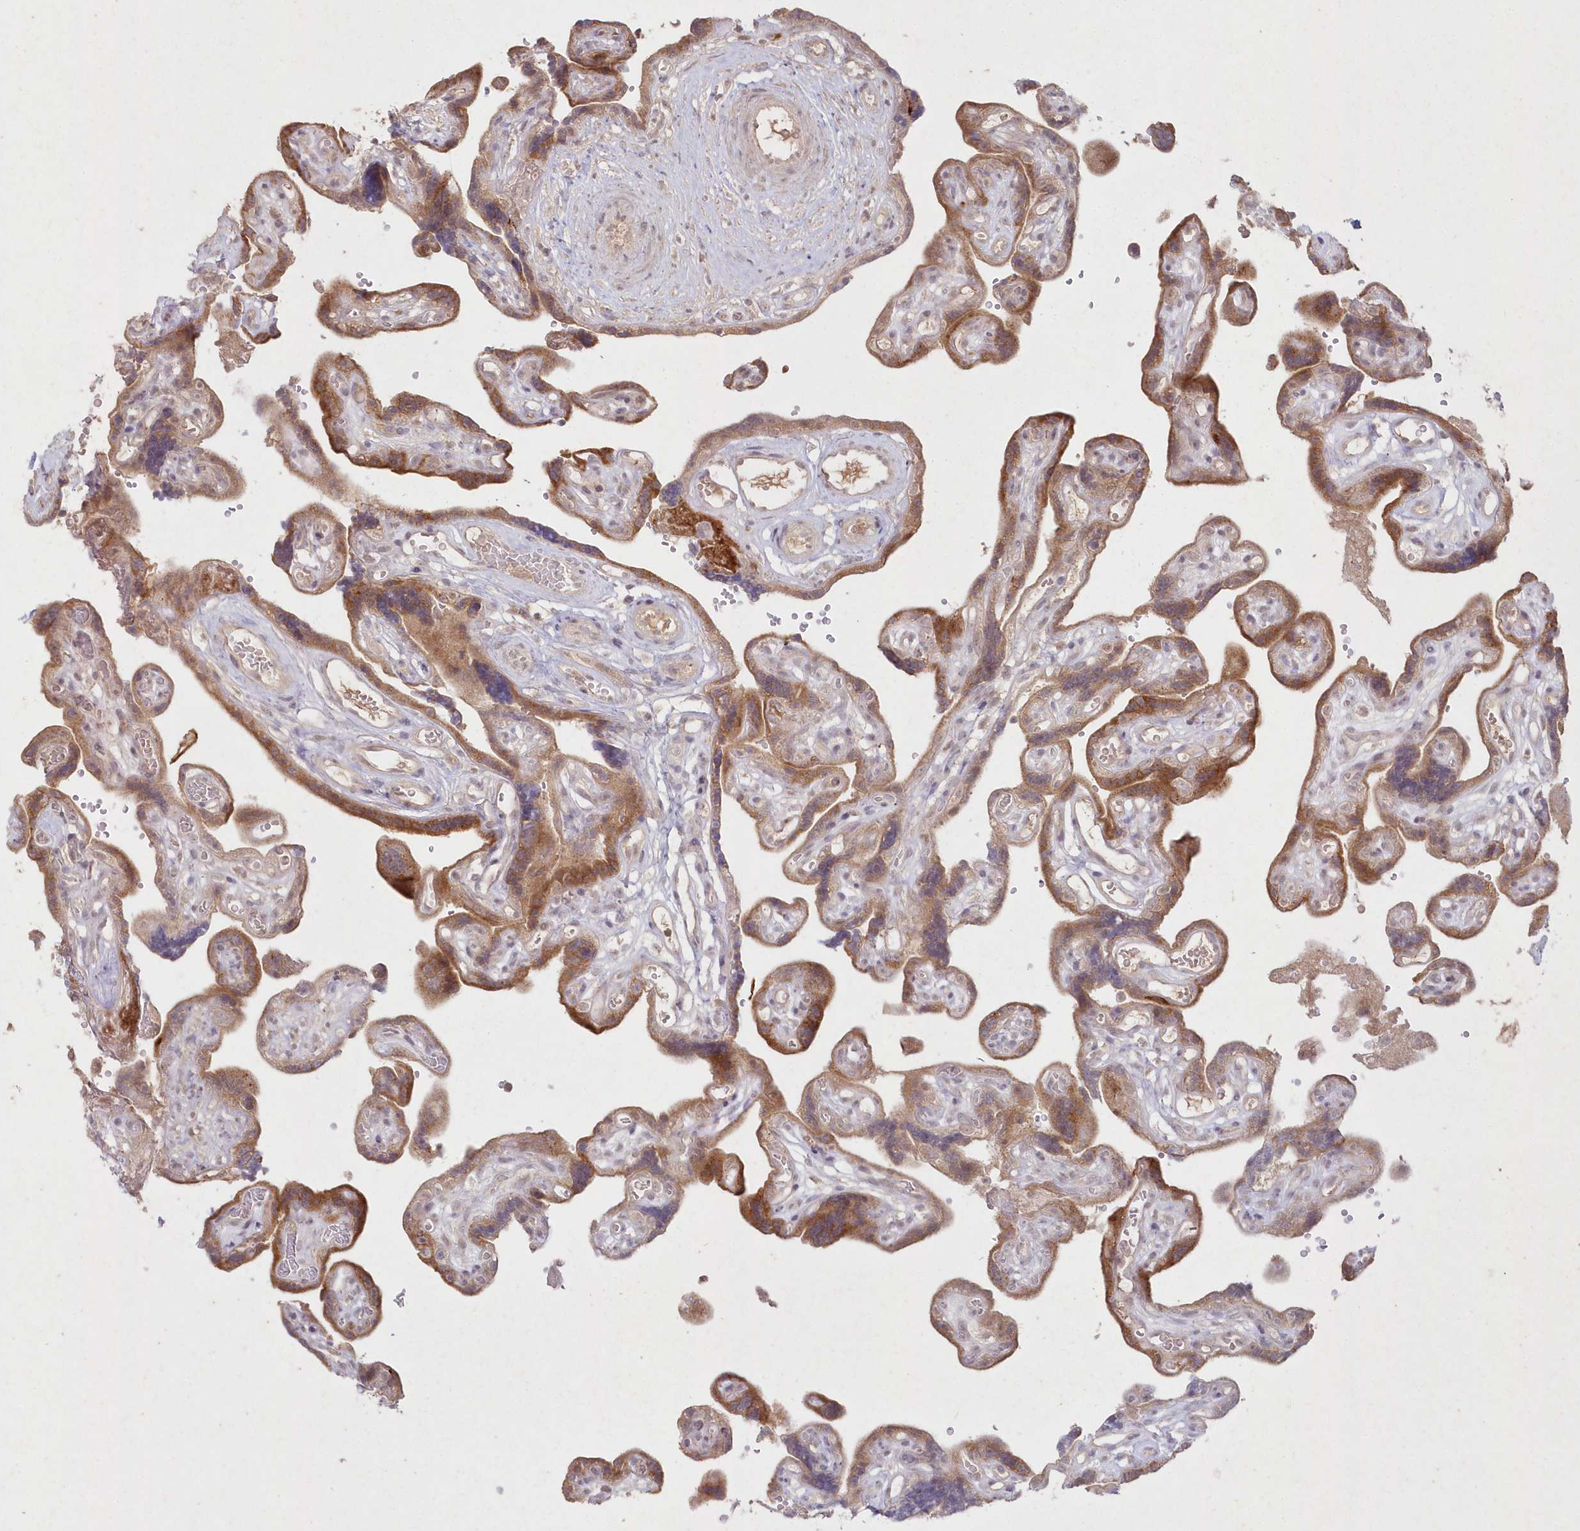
{"staining": {"intensity": "moderate", "quantity": ">75%", "location": "cytoplasmic/membranous"}, "tissue": "placenta", "cell_type": "Decidual cells", "image_type": "normal", "snomed": [{"axis": "morphology", "description": "Normal tissue, NOS"}, {"axis": "topography", "description": "Placenta"}], "caption": "IHC (DAB) staining of benign human placenta exhibits moderate cytoplasmic/membranous protein expression in about >75% of decidual cells.", "gene": "ASCC1", "patient": {"sex": "female", "age": 30}}